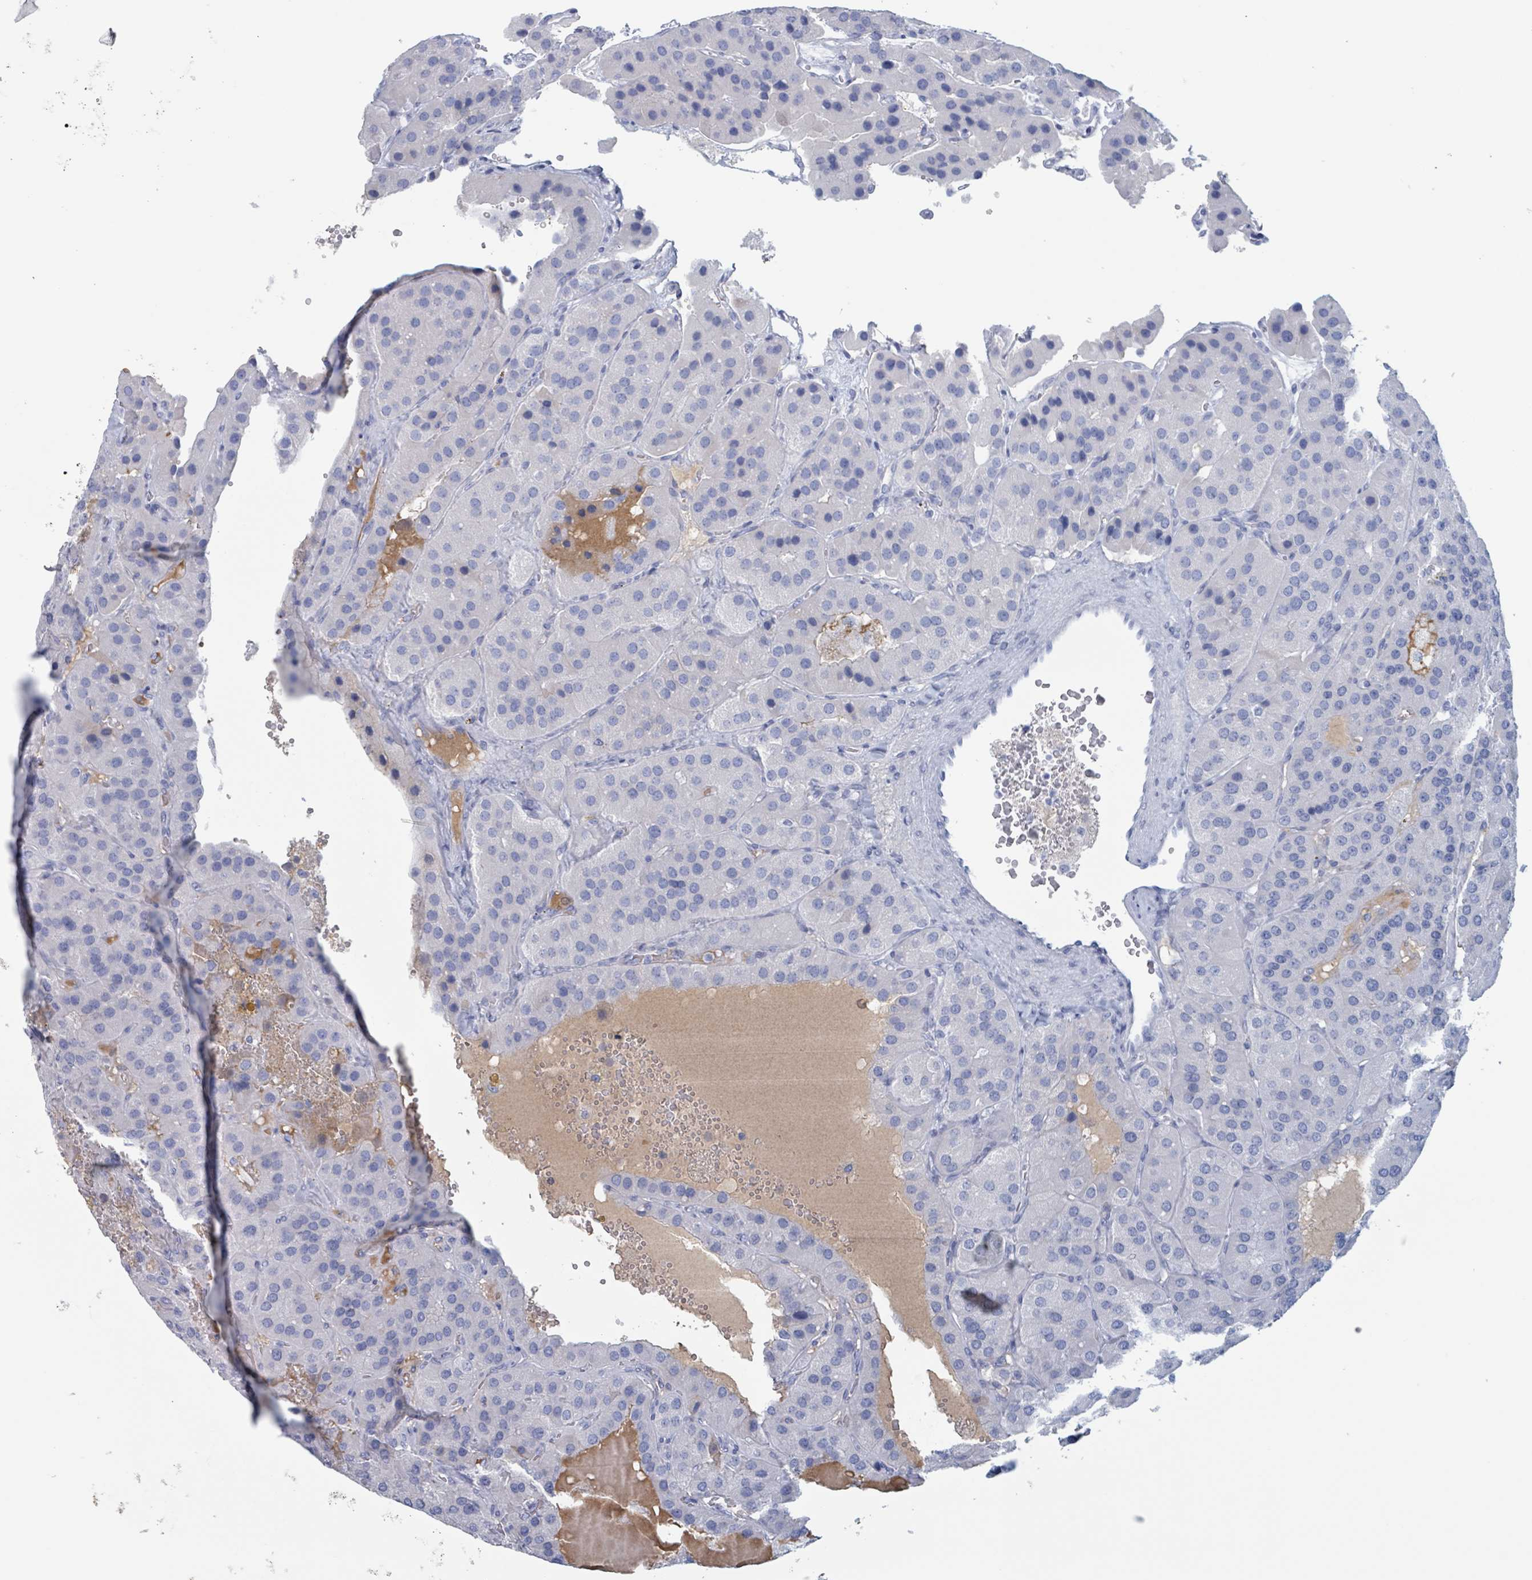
{"staining": {"intensity": "negative", "quantity": "none", "location": "none"}, "tissue": "parathyroid gland", "cell_type": "Glandular cells", "image_type": "normal", "snomed": [{"axis": "morphology", "description": "Normal tissue, NOS"}, {"axis": "morphology", "description": "Adenoma, NOS"}, {"axis": "topography", "description": "Parathyroid gland"}], "caption": "DAB immunohistochemical staining of normal parathyroid gland exhibits no significant expression in glandular cells.", "gene": "KLK4", "patient": {"sex": "female", "age": 86}}